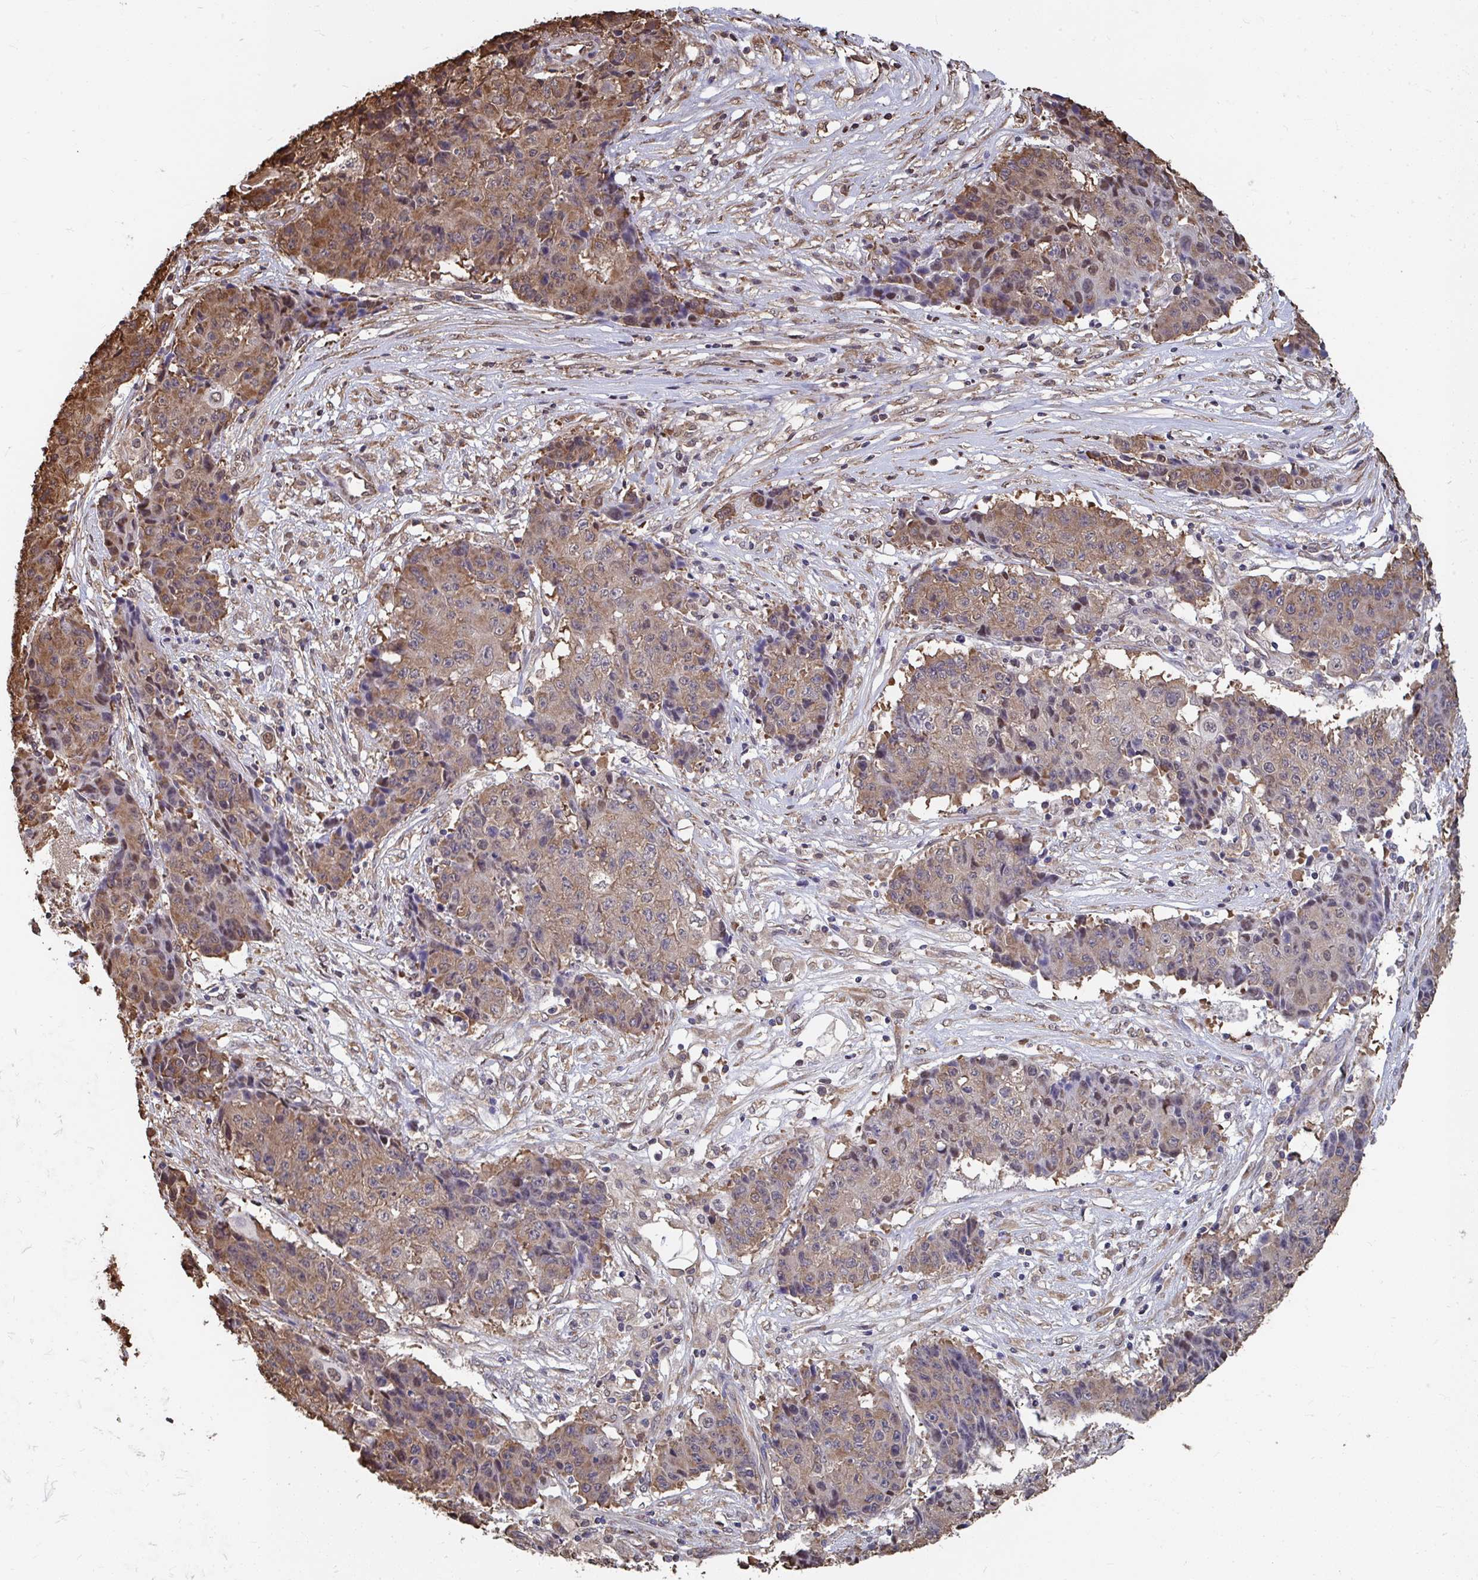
{"staining": {"intensity": "moderate", "quantity": ">75%", "location": "cytoplasmic/membranous"}, "tissue": "ovarian cancer", "cell_type": "Tumor cells", "image_type": "cancer", "snomed": [{"axis": "morphology", "description": "Carcinoma, endometroid"}, {"axis": "topography", "description": "Ovary"}], "caption": "Immunohistochemical staining of ovarian cancer (endometroid carcinoma) shows medium levels of moderate cytoplasmic/membranous protein staining in approximately >75% of tumor cells.", "gene": "SYNCRIP", "patient": {"sex": "female", "age": 42}}